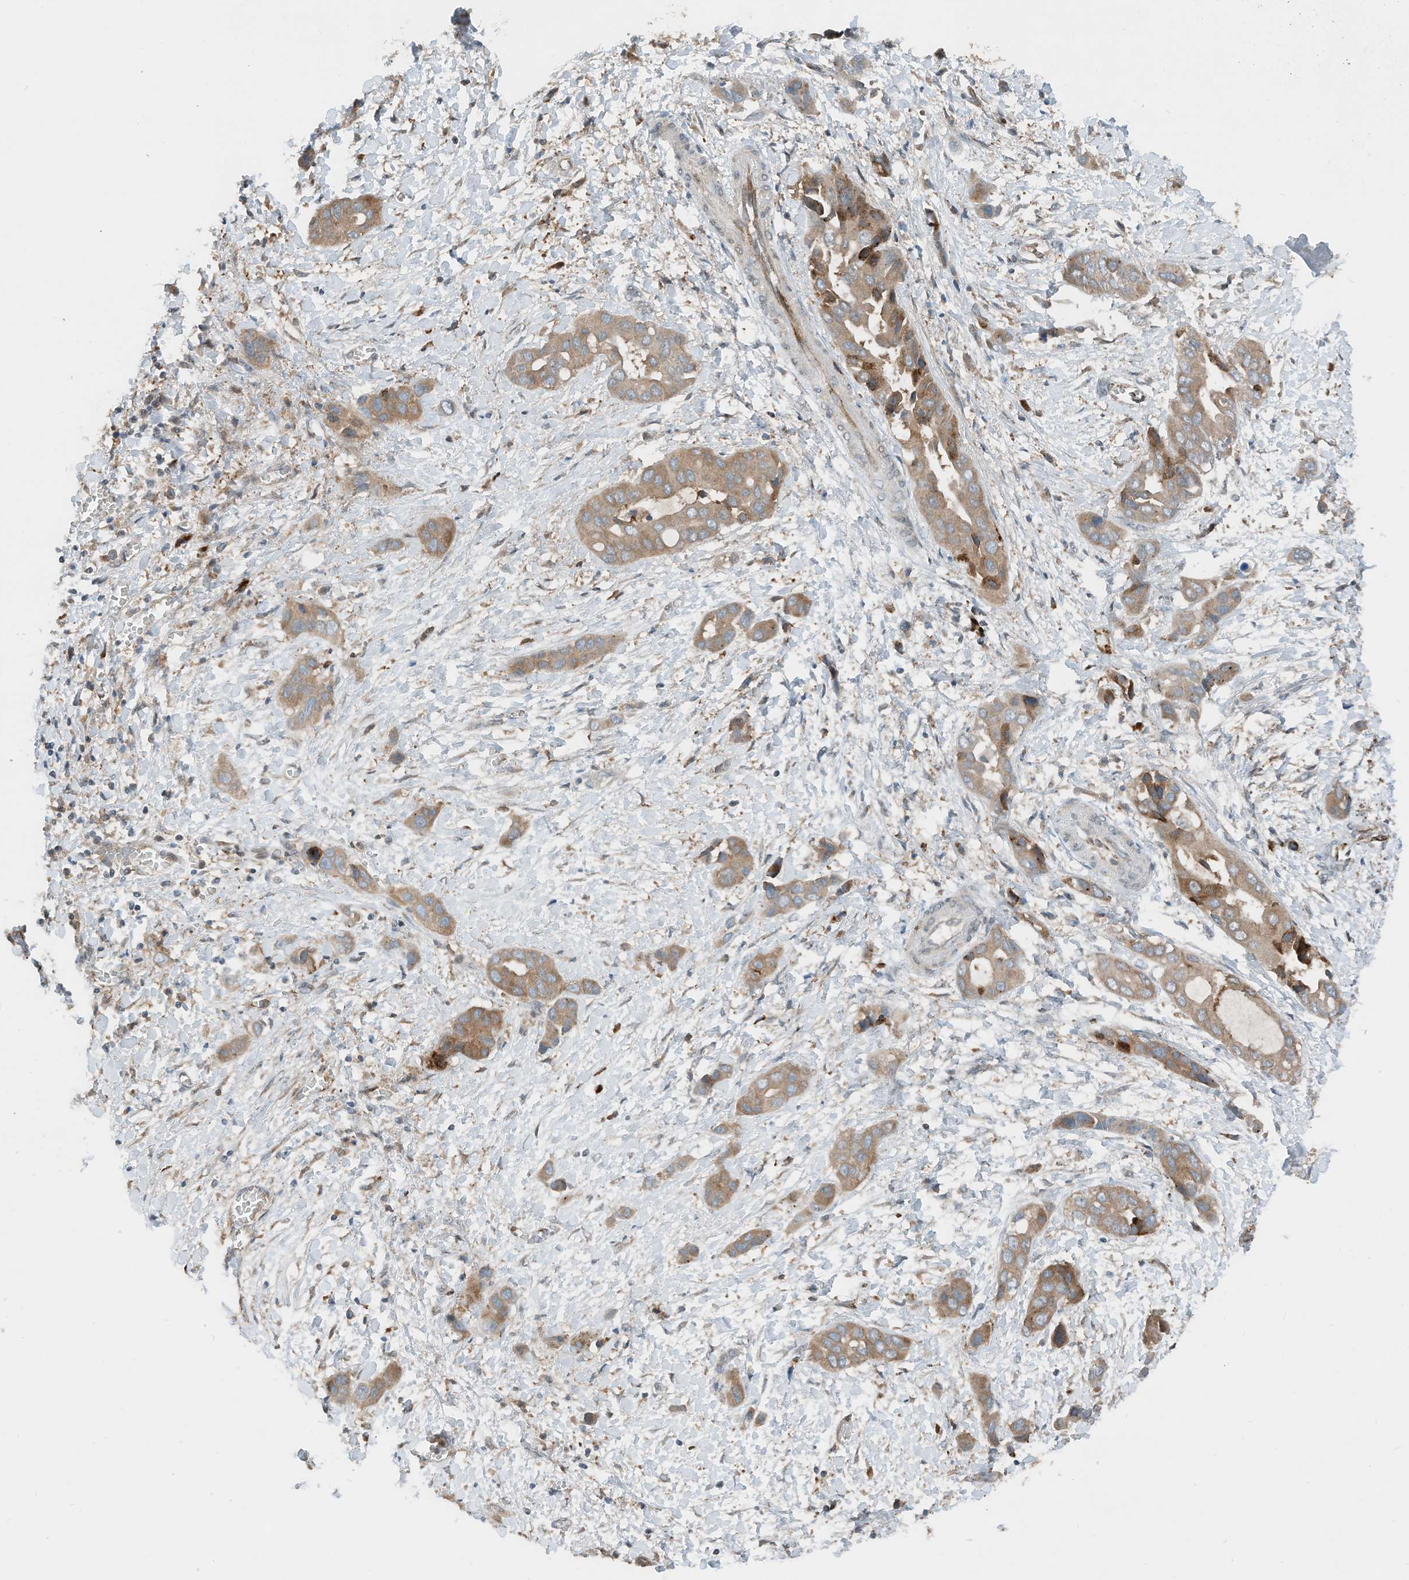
{"staining": {"intensity": "moderate", "quantity": ">75%", "location": "cytoplasmic/membranous"}, "tissue": "liver cancer", "cell_type": "Tumor cells", "image_type": "cancer", "snomed": [{"axis": "morphology", "description": "Cholangiocarcinoma"}, {"axis": "topography", "description": "Liver"}], "caption": "Tumor cells demonstrate medium levels of moderate cytoplasmic/membranous expression in about >75% of cells in liver cholangiocarcinoma.", "gene": "RMND1", "patient": {"sex": "female", "age": 52}}